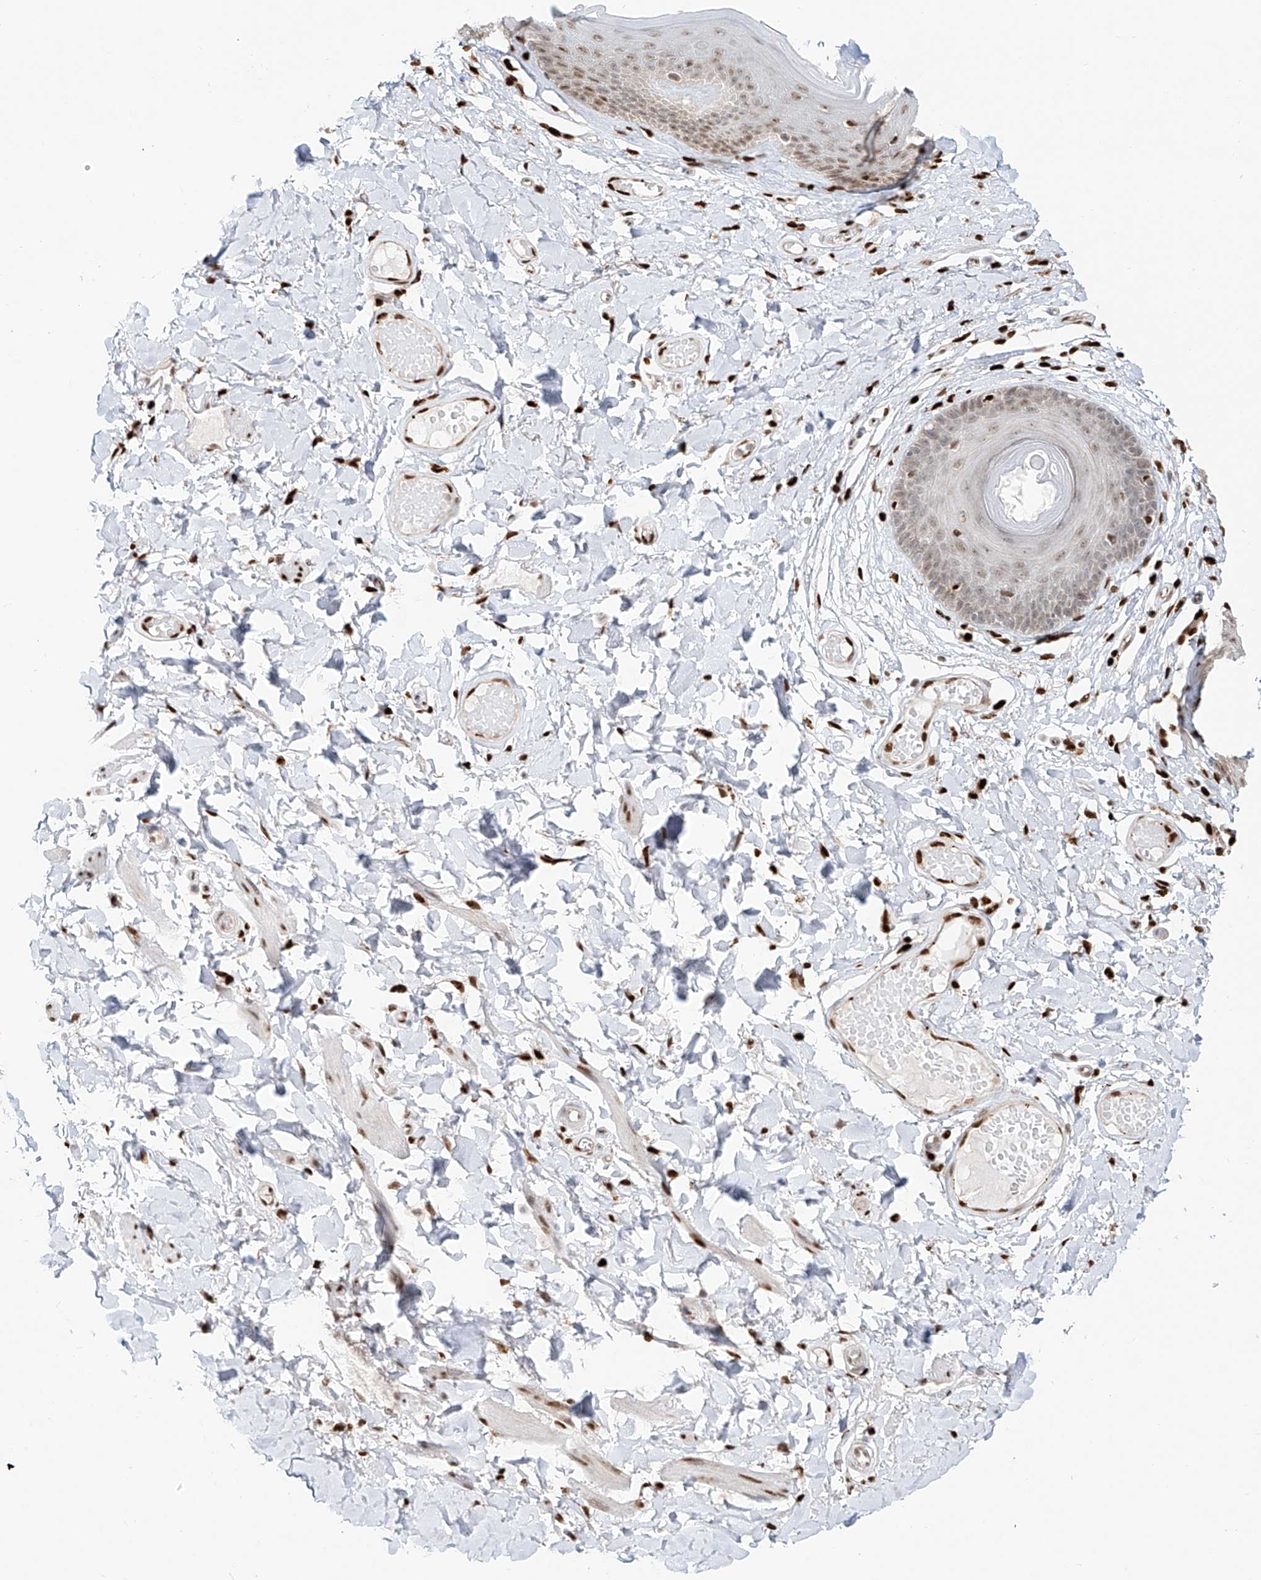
{"staining": {"intensity": "strong", "quantity": "25%-75%", "location": "nuclear"}, "tissue": "skin", "cell_type": "Epidermal cells", "image_type": "normal", "snomed": [{"axis": "morphology", "description": "Normal tissue, NOS"}, {"axis": "topography", "description": "Vulva"}], "caption": "Protein expression analysis of unremarkable skin exhibits strong nuclear expression in about 25%-75% of epidermal cells. (brown staining indicates protein expression, while blue staining denotes nuclei).", "gene": "DZIP1L", "patient": {"sex": "female", "age": 73}}